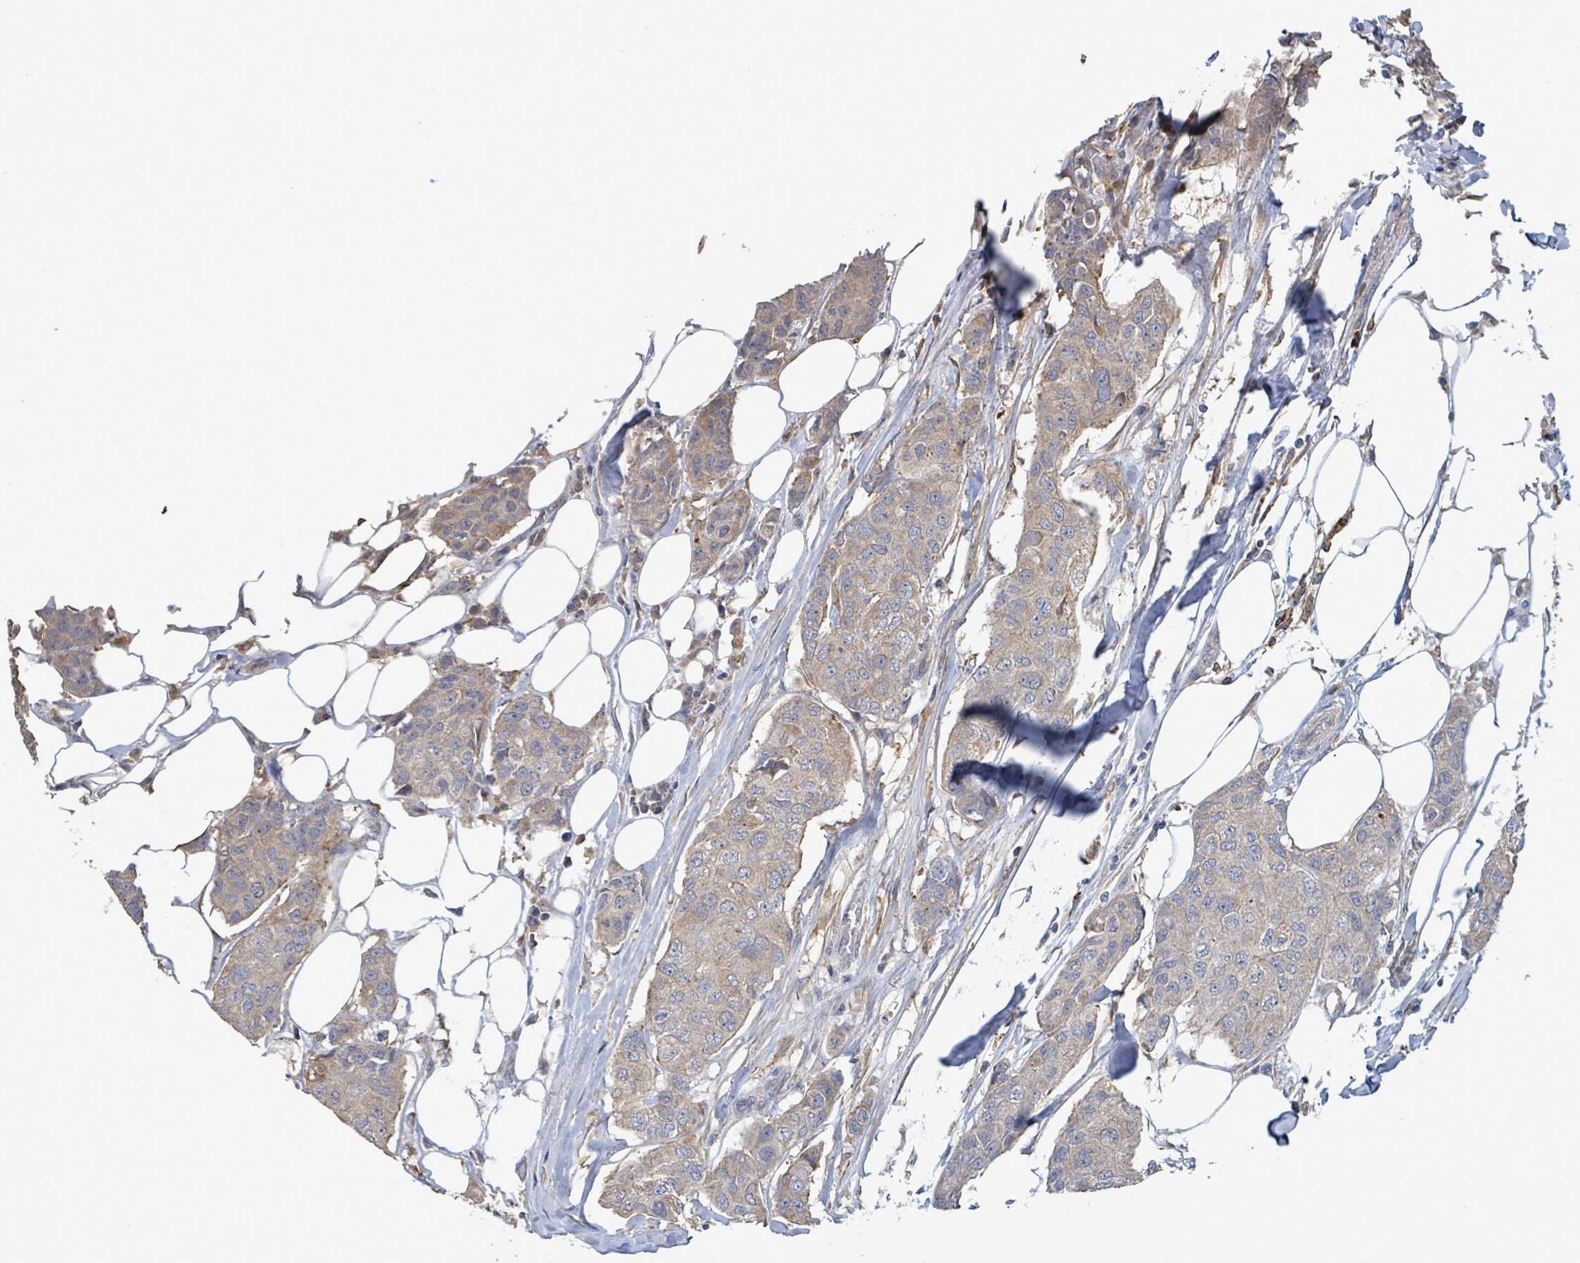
{"staining": {"intensity": "weak", "quantity": "25%-75%", "location": "cytoplasmic/membranous"}, "tissue": "breast cancer", "cell_type": "Tumor cells", "image_type": "cancer", "snomed": [{"axis": "morphology", "description": "Duct carcinoma"}, {"axis": "topography", "description": "Breast"}], "caption": "Immunohistochemistry of human infiltrating ductal carcinoma (breast) demonstrates low levels of weak cytoplasmic/membranous staining in about 25%-75% of tumor cells.", "gene": "PLAAT1", "patient": {"sex": "female", "age": 80}}